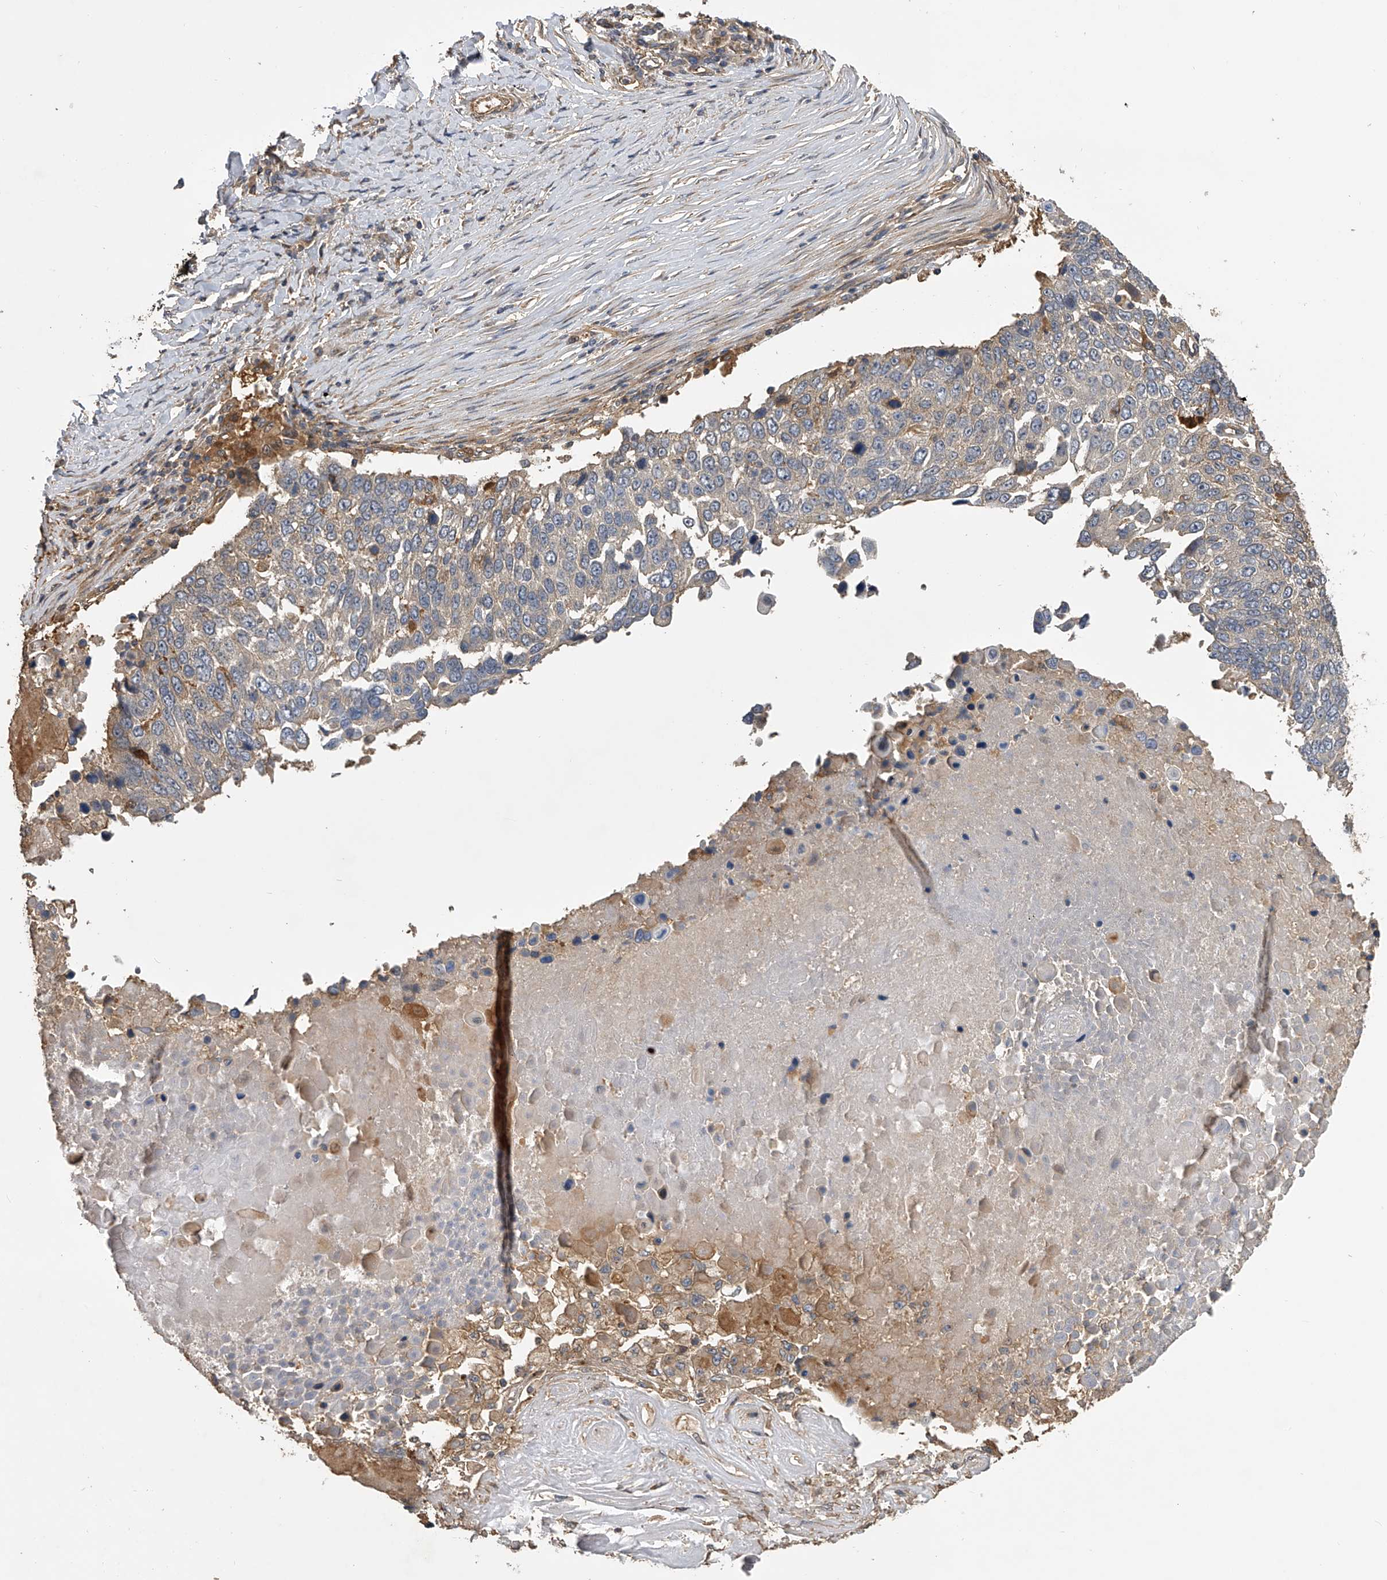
{"staining": {"intensity": "weak", "quantity": "25%-75%", "location": "cytoplasmic/membranous"}, "tissue": "lung cancer", "cell_type": "Tumor cells", "image_type": "cancer", "snomed": [{"axis": "morphology", "description": "Squamous cell carcinoma, NOS"}, {"axis": "topography", "description": "Lung"}], "caption": "This micrograph shows IHC staining of human lung cancer (squamous cell carcinoma), with low weak cytoplasmic/membranous staining in about 25%-75% of tumor cells.", "gene": "PTPRA", "patient": {"sex": "male", "age": 66}}